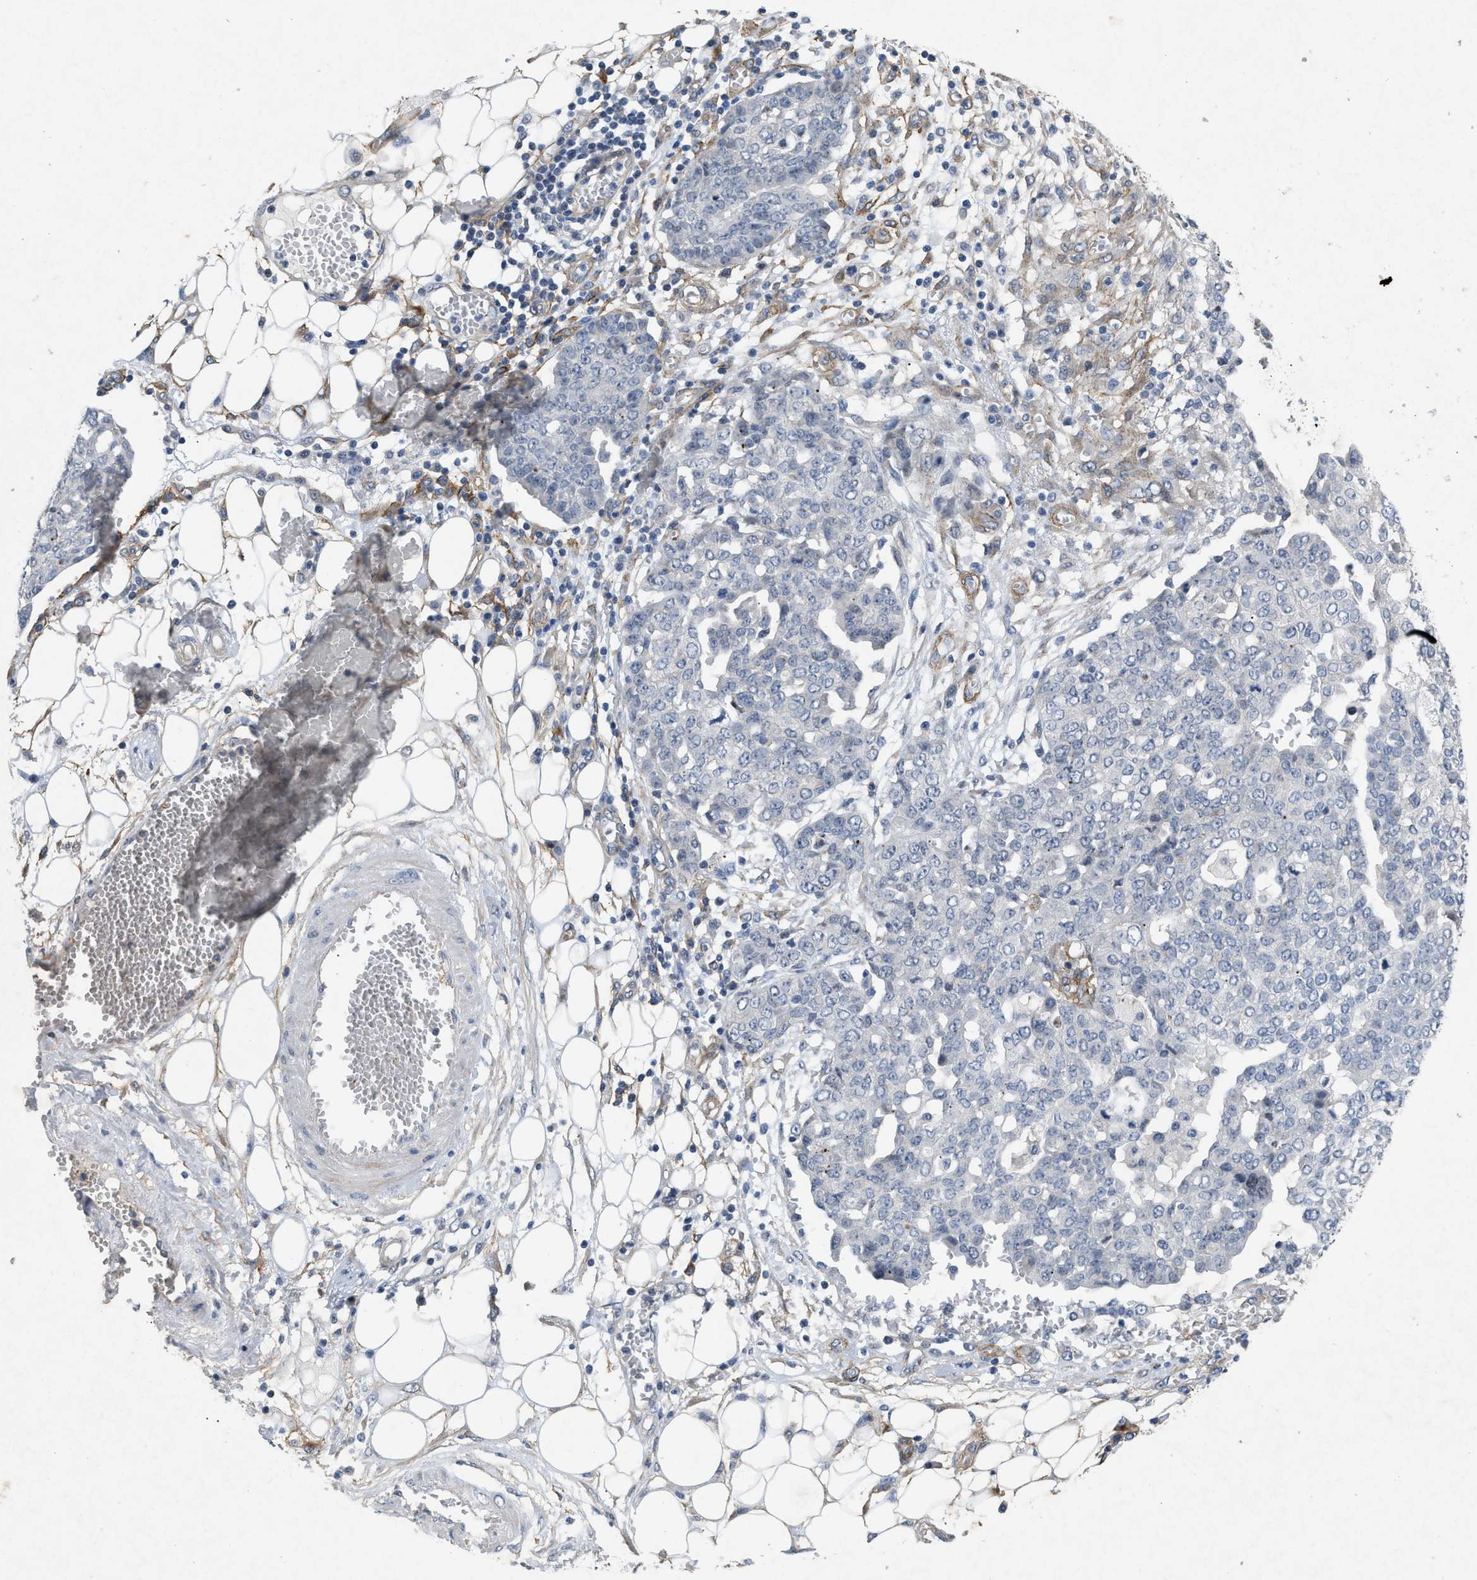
{"staining": {"intensity": "negative", "quantity": "none", "location": "none"}, "tissue": "ovarian cancer", "cell_type": "Tumor cells", "image_type": "cancer", "snomed": [{"axis": "morphology", "description": "Cystadenocarcinoma, serous, NOS"}, {"axis": "topography", "description": "Soft tissue"}, {"axis": "topography", "description": "Ovary"}], "caption": "A histopathology image of human ovarian cancer (serous cystadenocarcinoma) is negative for staining in tumor cells.", "gene": "PDGFRA", "patient": {"sex": "female", "age": 57}}